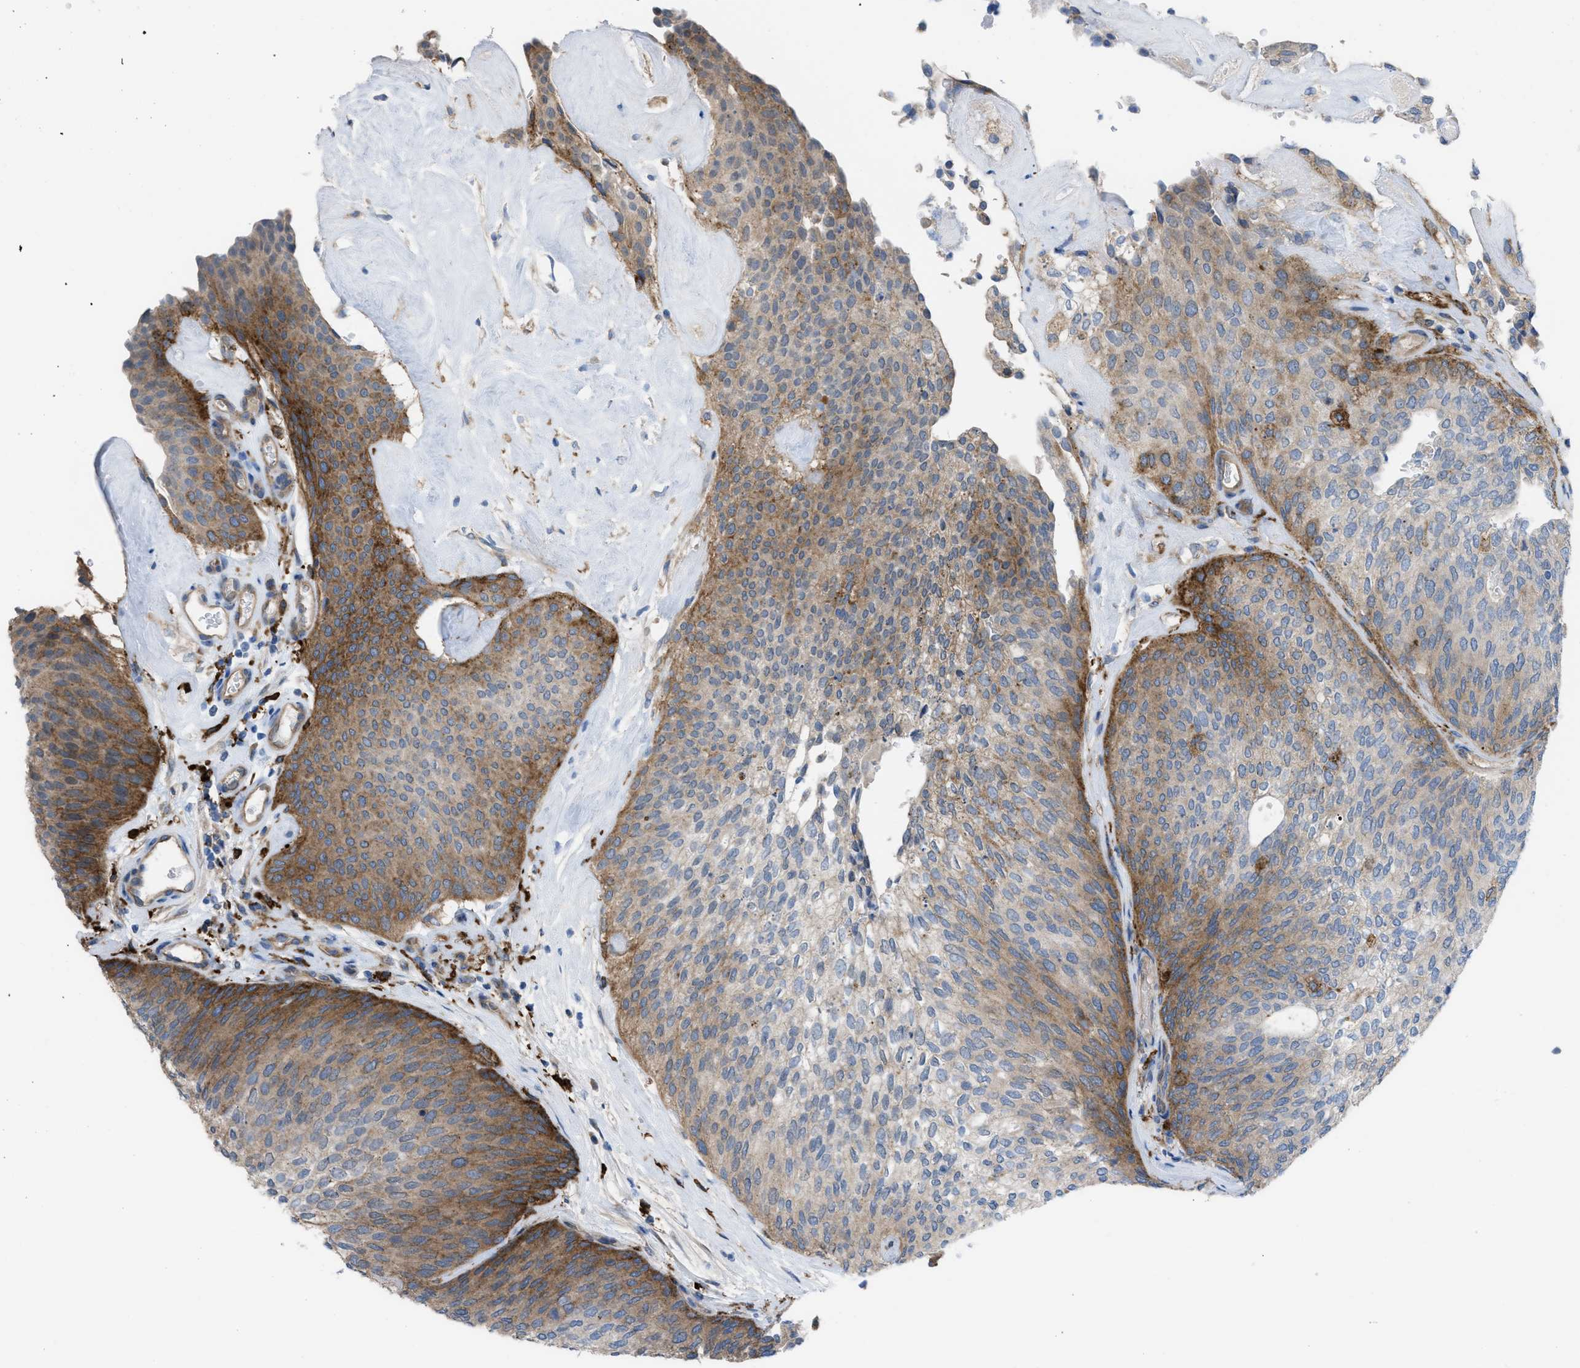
{"staining": {"intensity": "moderate", "quantity": ">75%", "location": "cytoplasmic/membranous"}, "tissue": "urothelial cancer", "cell_type": "Tumor cells", "image_type": "cancer", "snomed": [{"axis": "morphology", "description": "Urothelial carcinoma, Low grade"}, {"axis": "topography", "description": "Urinary bladder"}], "caption": "Human urothelial carcinoma (low-grade) stained with a protein marker exhibits moderate staining in tumor cells.", "gene": "EGFR", "patient": {"sex": "female", "age": 79}}